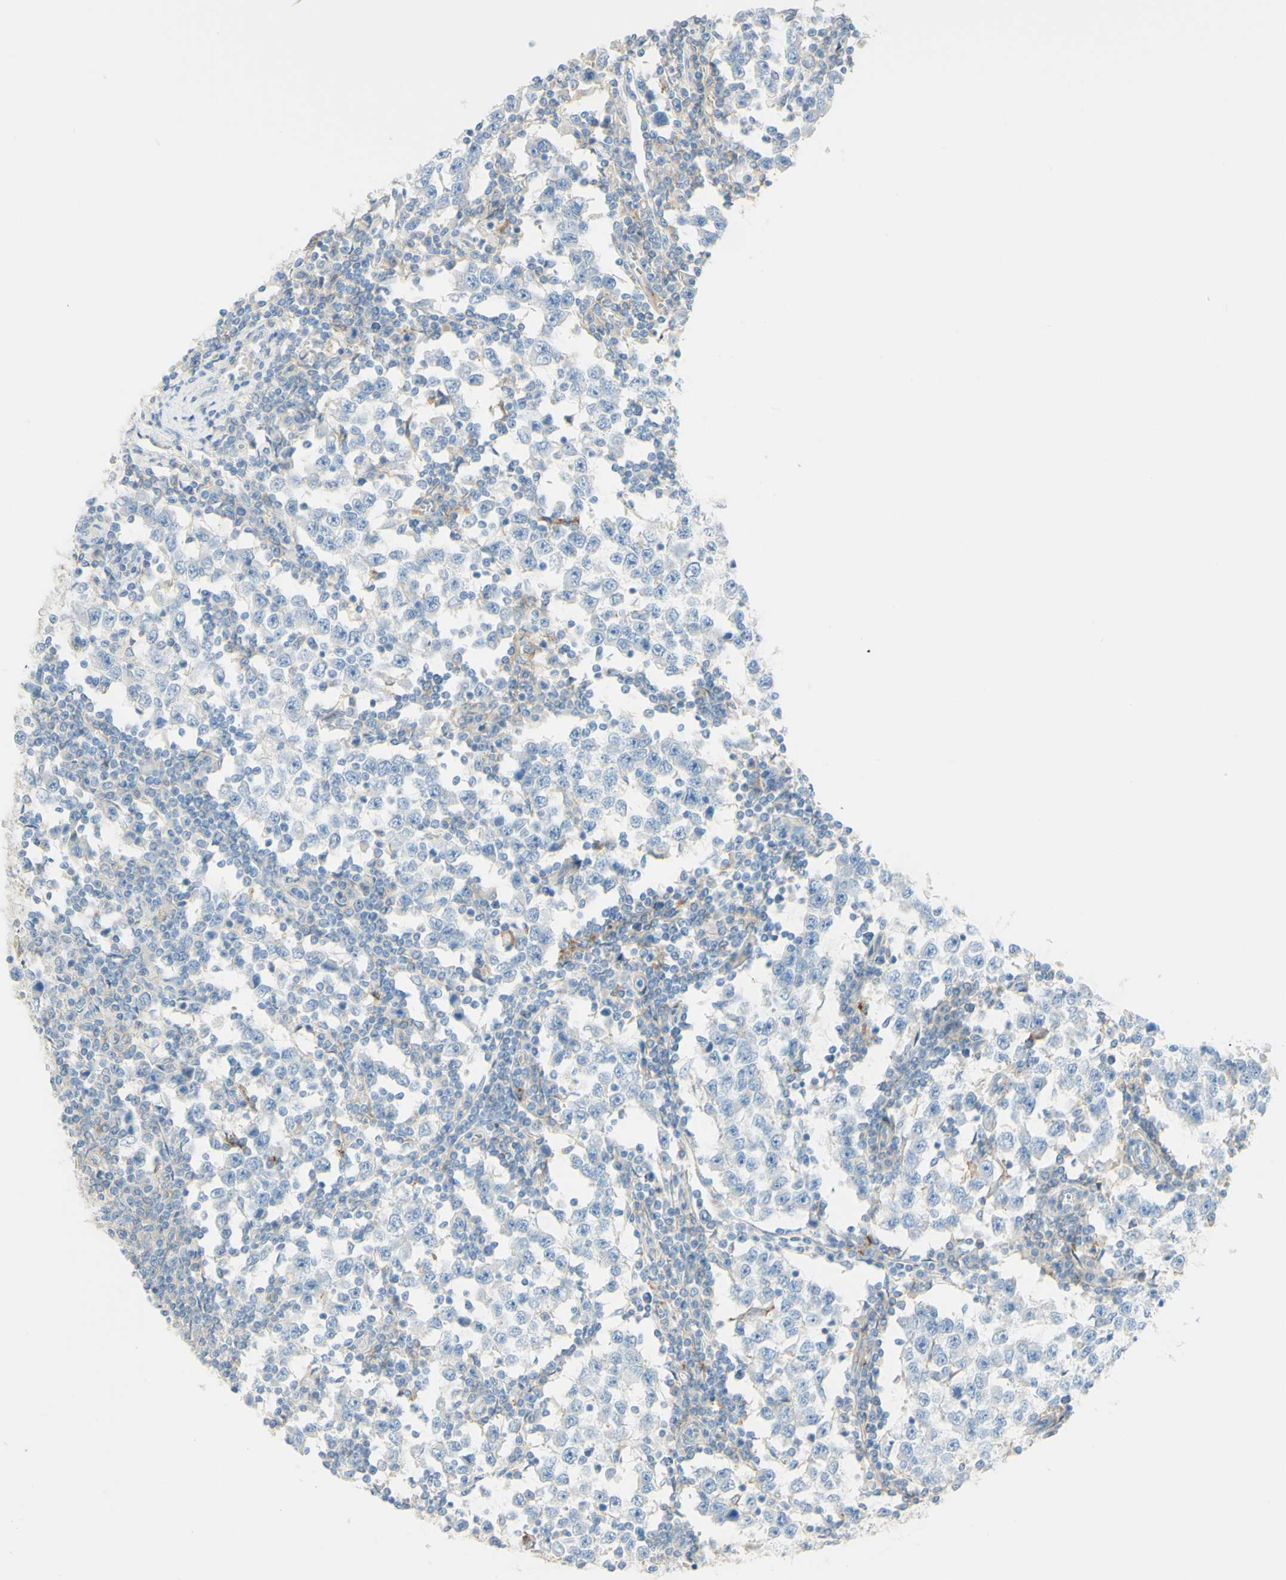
{"staining": {"intensity": "negative", "quantity": "none", "location": "none"}, "tissue": "testis cancer", "cell_type": "Tumor cells", "image_type": "cancer", "snomed": [{"axis": "morphology", "description": "Seminoma, NOS"}, {"axis": "topography", "description": "Testis"}], "caption": "An immunohistochemistry photomicrograph of testis cancer (seminoma) is shown. There is no staining in tumor cells of testis cancer (seminoma).", "gene": "ALCAM", "patient": {"sex": "male", "age": 65}}